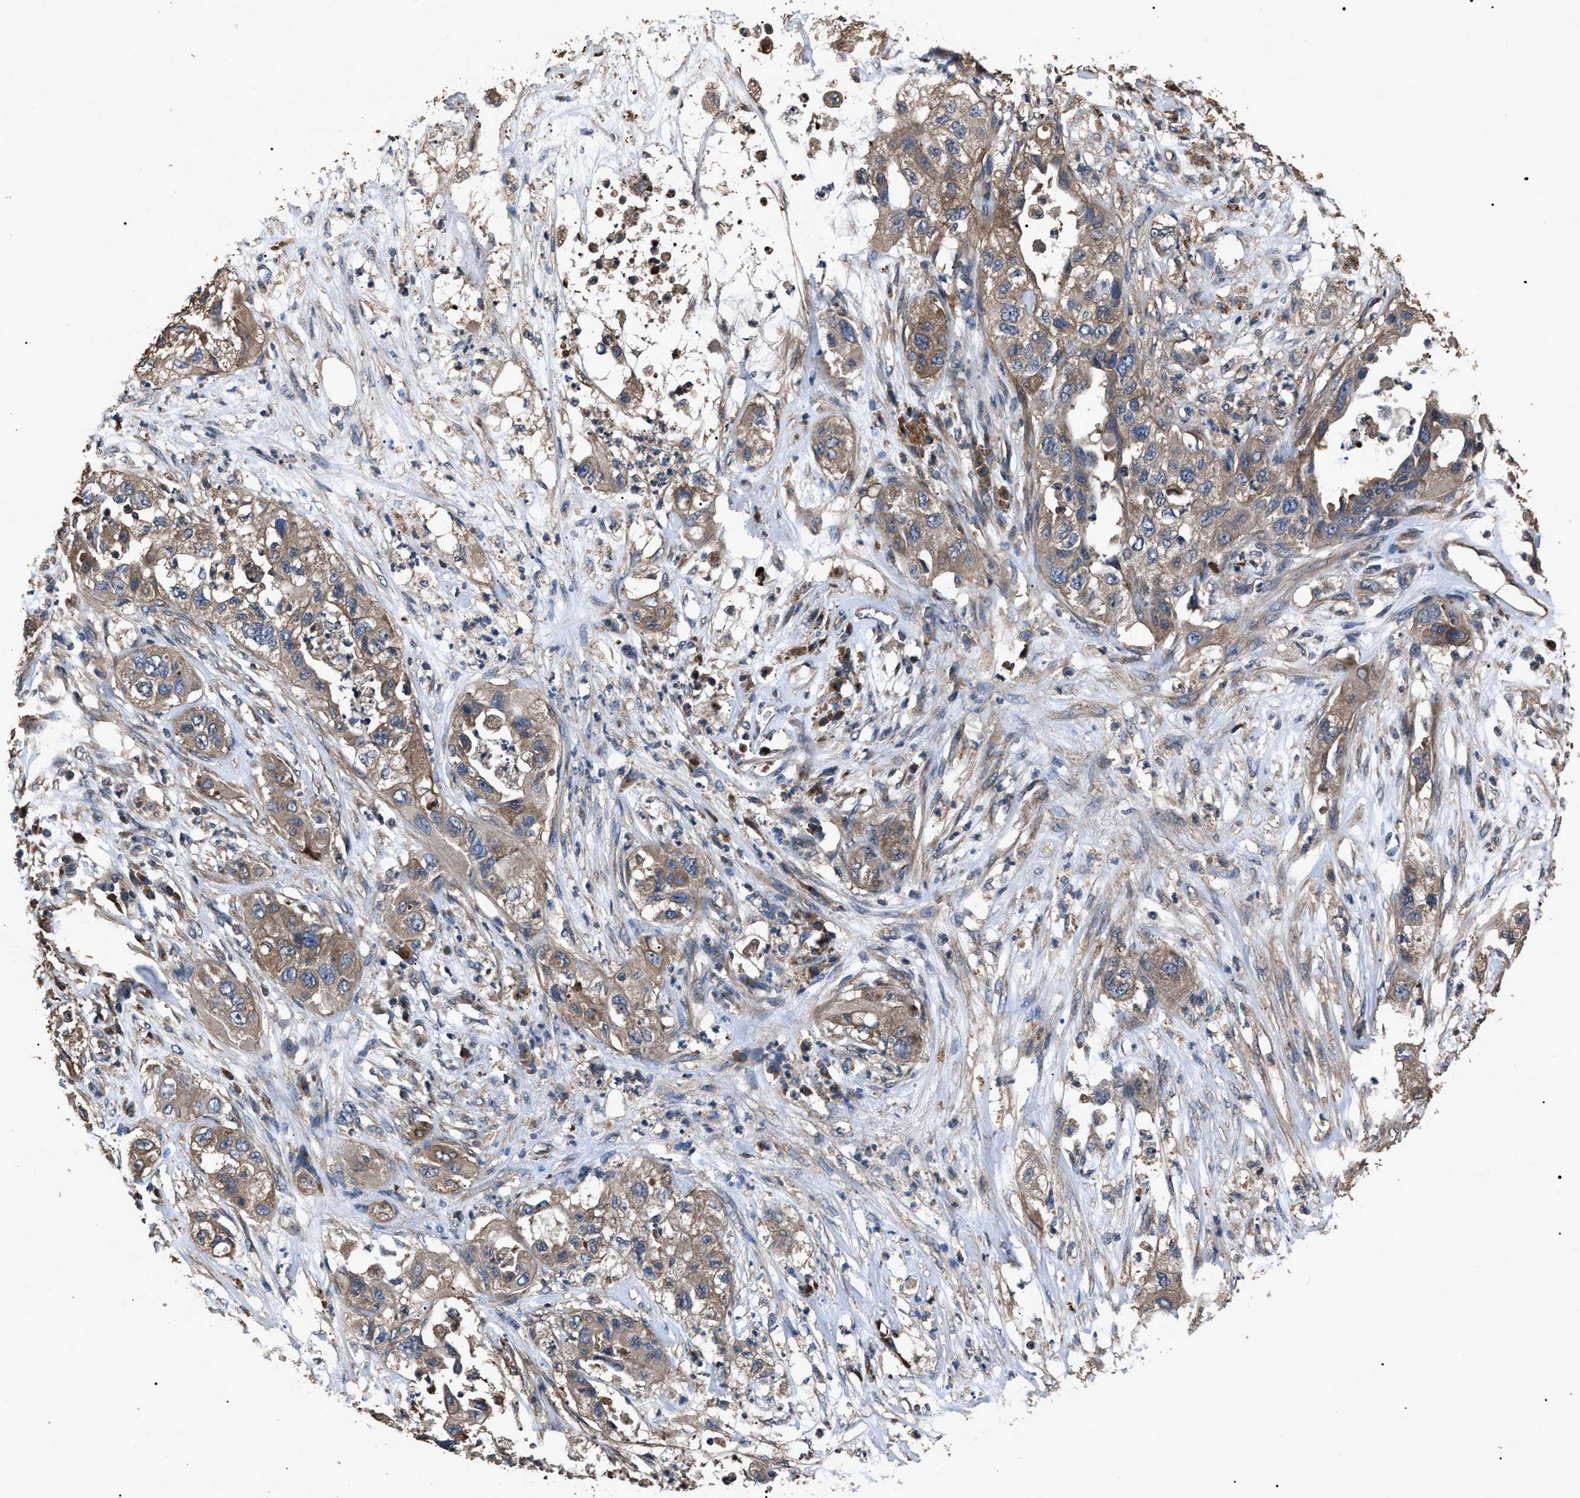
{"staining": {"intensity": "moderate", "quantity": ">75%", "location": "cytoplasmic/membranous"}, "tissue": "pancreatic cancer", "cell_type": "Tumor cells", "image_type": "cancer", "snomed": [{"axis": "morphology", "description": "Adenocarcinoma, NOS"}, {"axis": "topography", "description": "Pancreas"}], "caption": "Protein staining by immunohistochemistry (IHC) demonstrates moderate cytoplasmic/membranous positivity in approximately >75% of tumor cells in pancreatic cancer. (Stains: DAB (3,3'-diaminobenzidine) in brown, nuclei in blue, Microscopy: brightfield microscopy at high magnification).", "gene": "RNF216", "patient": {"sex": "female", "age": 78}}